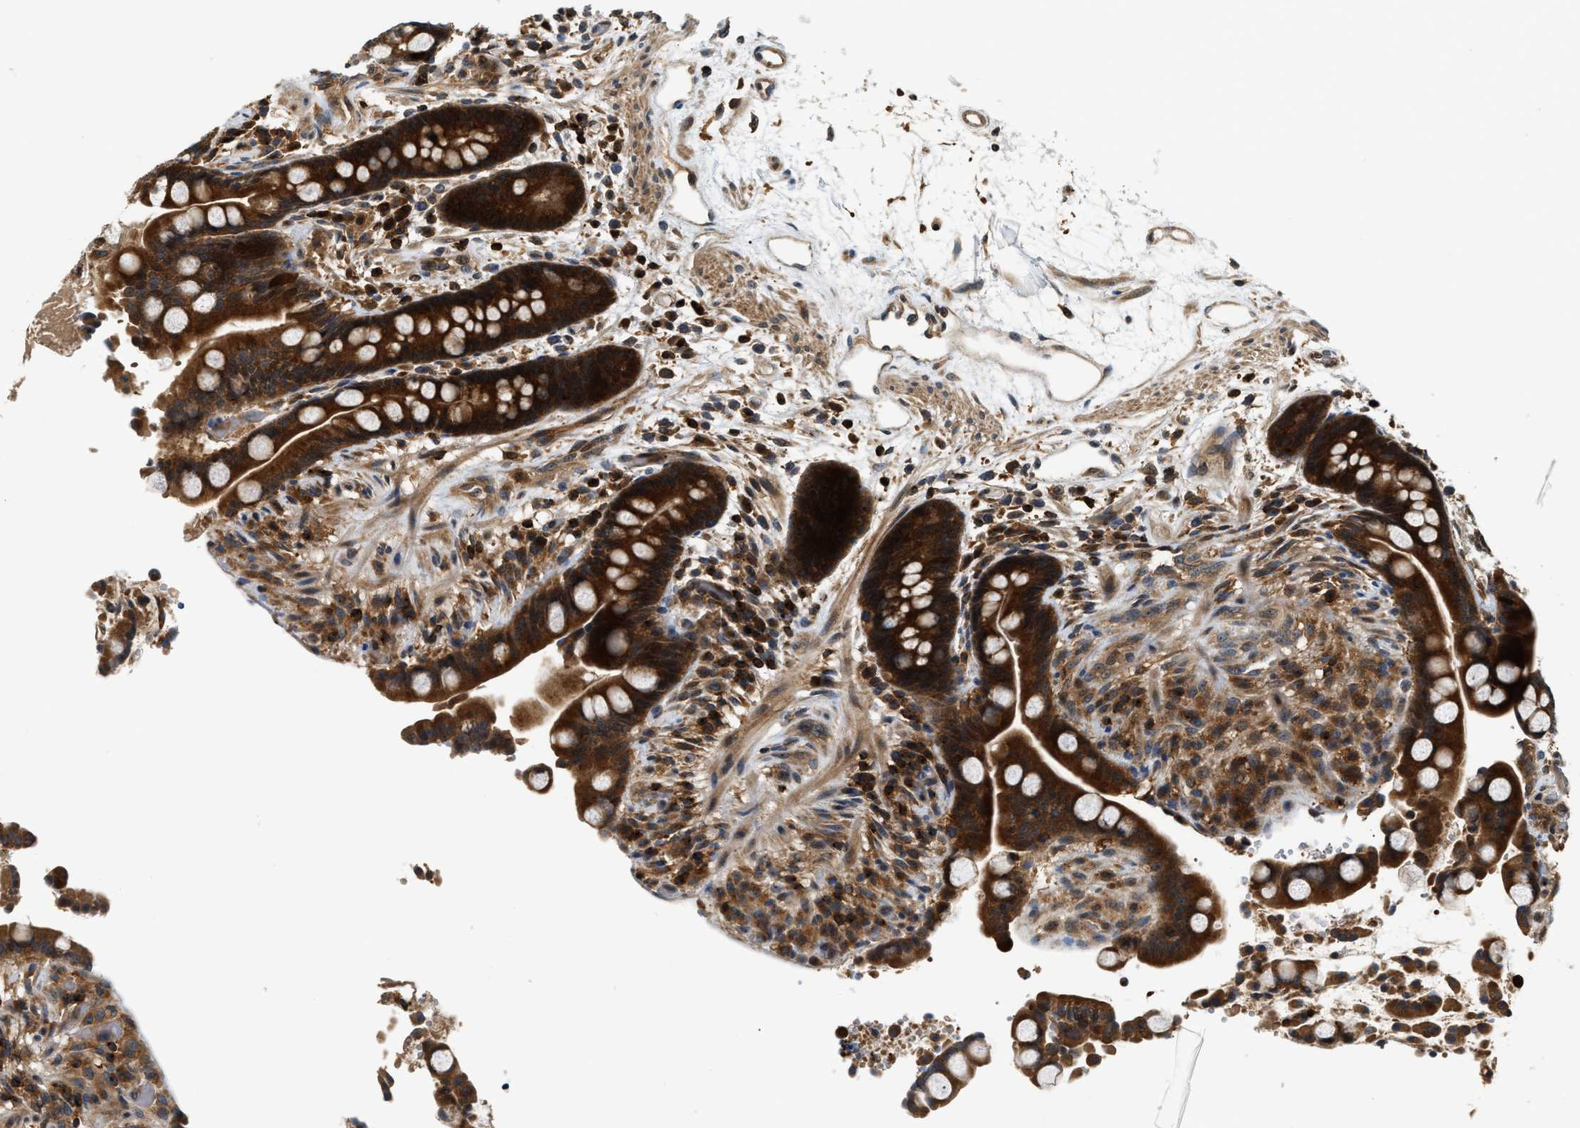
{"staining": {"intensity": "moderate", "quantity": ">75%", "location": "cytoplasmic/membranous"}, "tissue": "colon", "cell_type": "Endothelial cells", "image_type": "normal", "snomed": [{"axis": "morphology", "description": "Normal tissue, NOS"}, {"axis": "topography", "description": "Colon"}], "caption": "Immunohistochemistry (IHC) photomicrograph of benign human colon stained for a protein (brown), which demonstrates medium levels of moderate cytoplasmic/membranous staining in about >75% of endothelial cells.", "gene": "SNX5", "patient": {"sex": "male", "age": 73}}